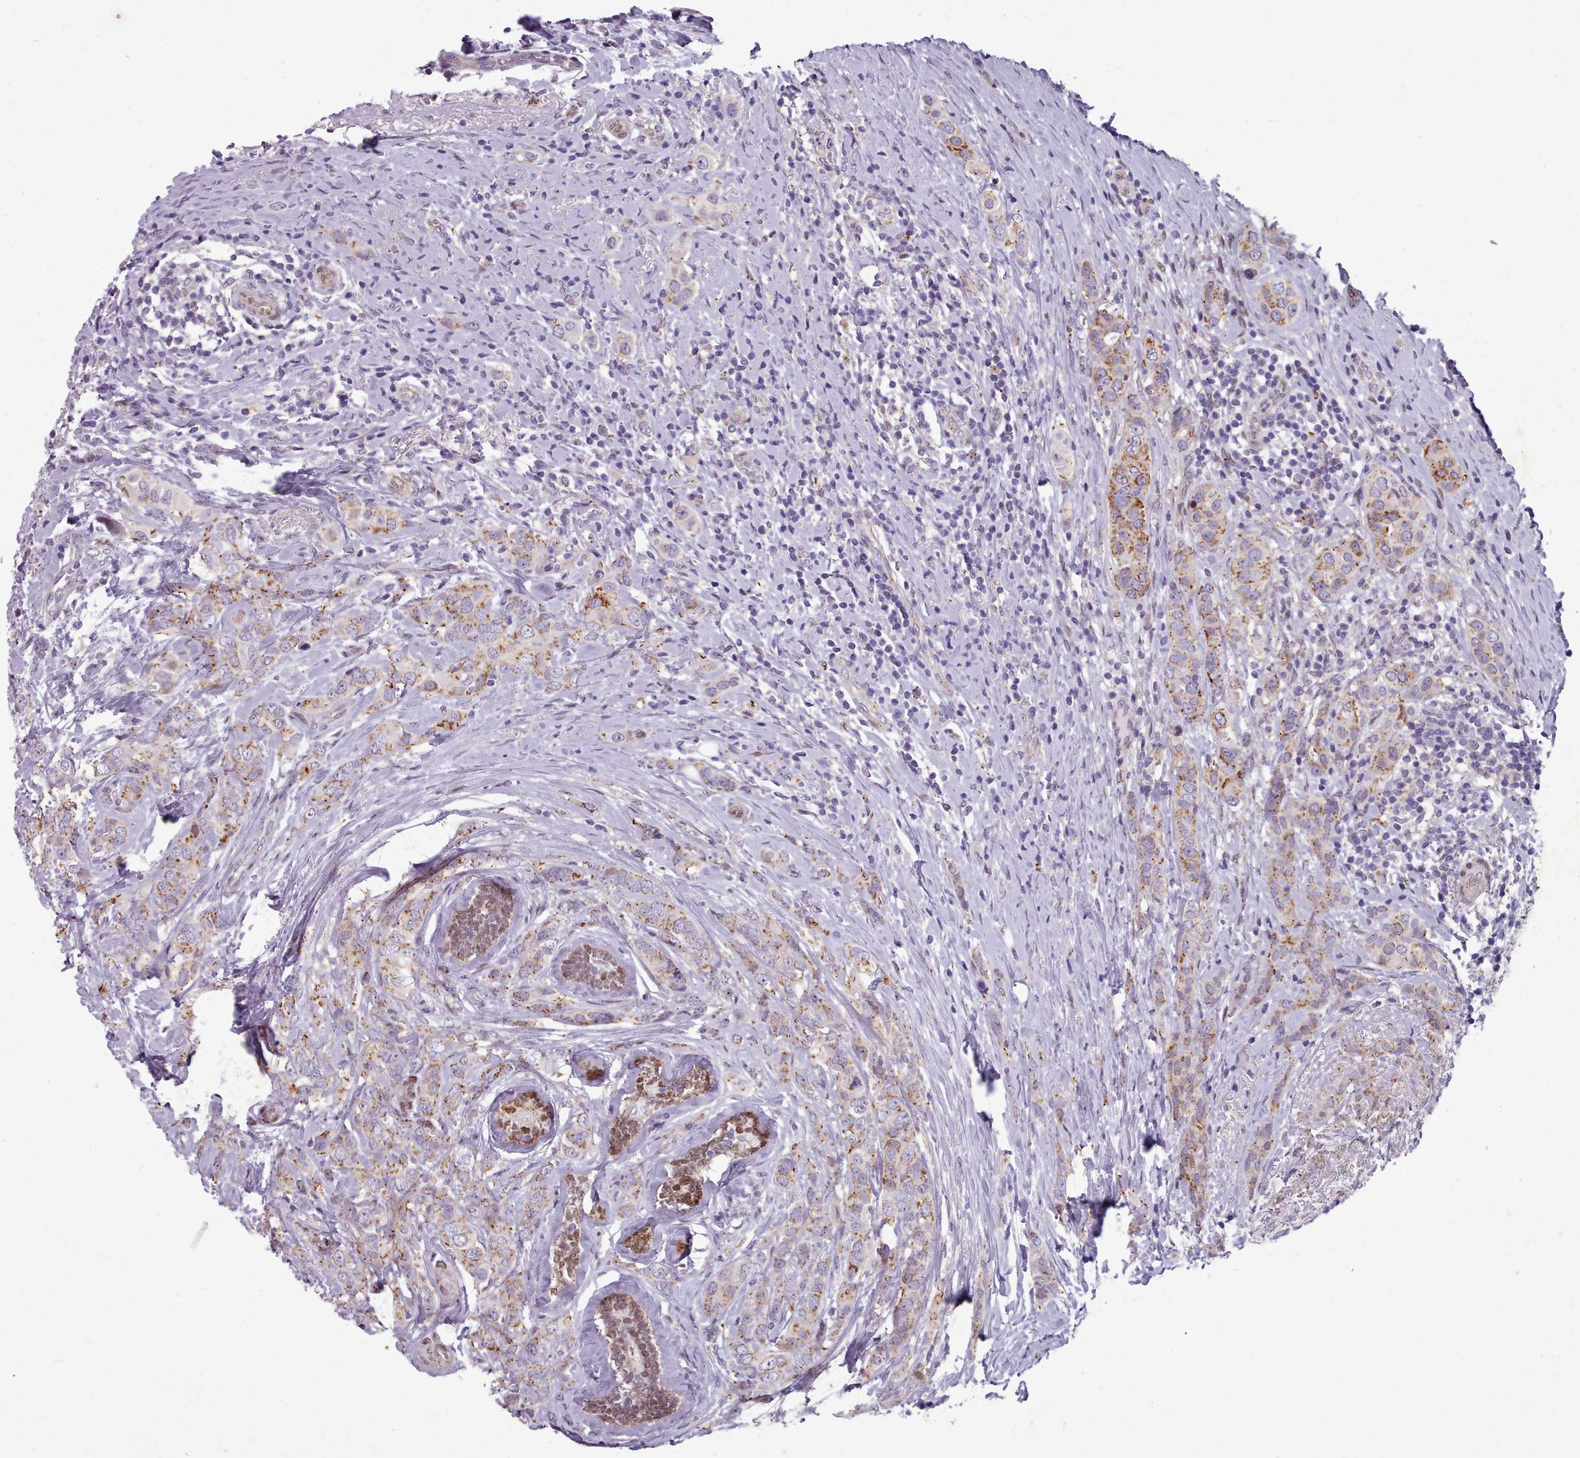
{"staining": {"intensity": "moderate", "quantity": "<25%", "location": "cytoplasmic/membranous"}, "tissue": "breast cancer", "cell_type": "Tumor cells", "image_type": "cancer", "snomed": [{"axis": "morphology", "description": "Lobular carcinoma"}, {"axis": "topography", "description": "Breast"}], "caption": "A brown stain labels moderate cytoplasmic/membranous staining of a protein in human breast cancer tumor cells.", "gene": "KCNT2", "patient": {"sex": "female", "age": 51}}